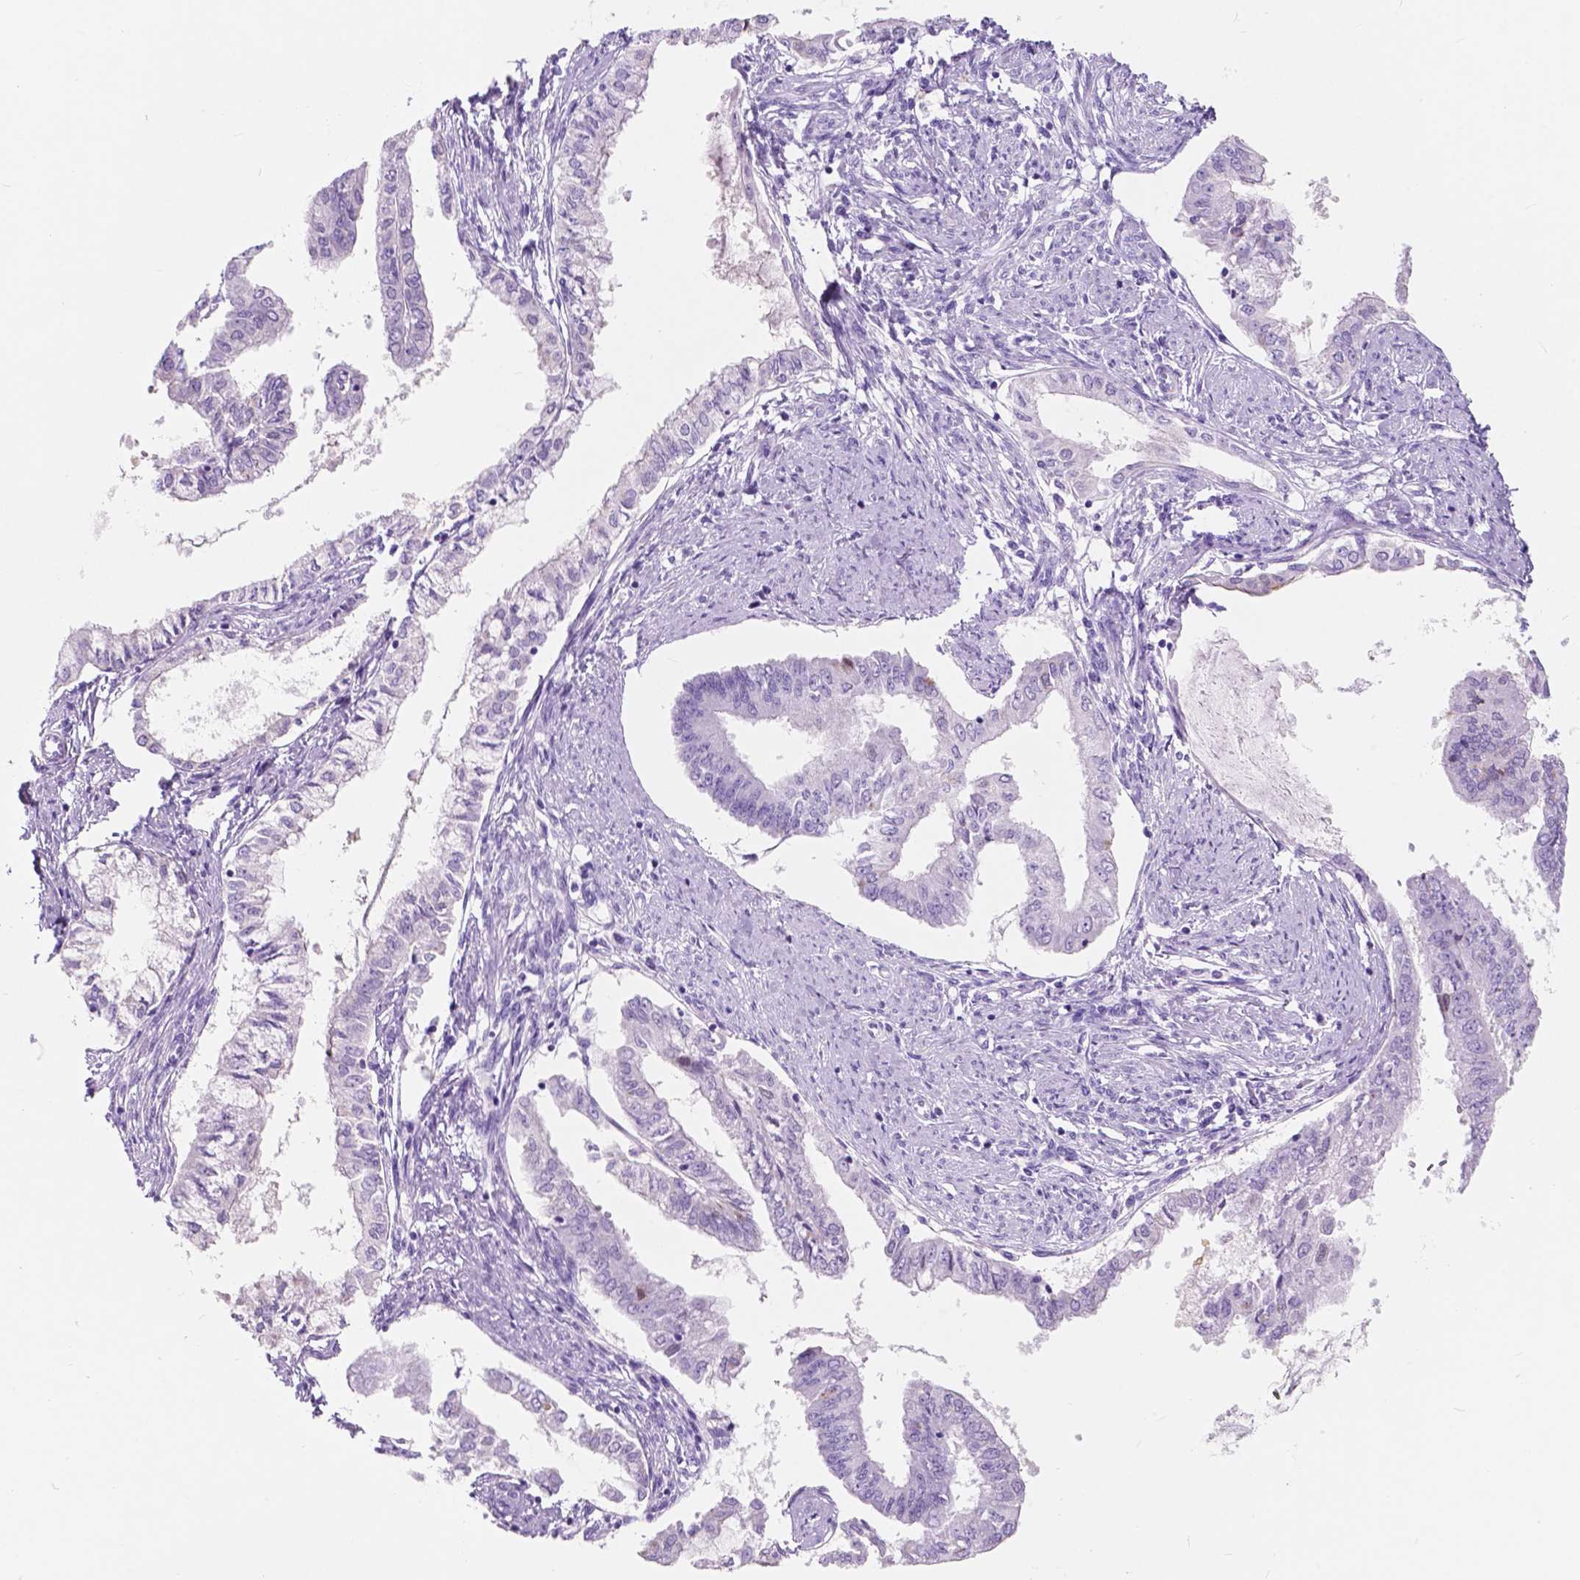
{"staining": {"intensity": "negative", "quantity": "none", "location": "none"}, "tissue": "endometrial cancer", "cell_type": "Tumor cells", "image_type": "cancer", "snomed": [{"axis": "morphology", "description": "Adenocarcinoma, NOS"}, {"axis": "topography", "description": "Endometrium"}], "caption": "A high-resolution micrograph shows IHC staining of endometrial cancer, which exhibits no significant expression in tumor cells.", "gene": "CUZD1", "patient": {"sex": "female", "age": 76}}